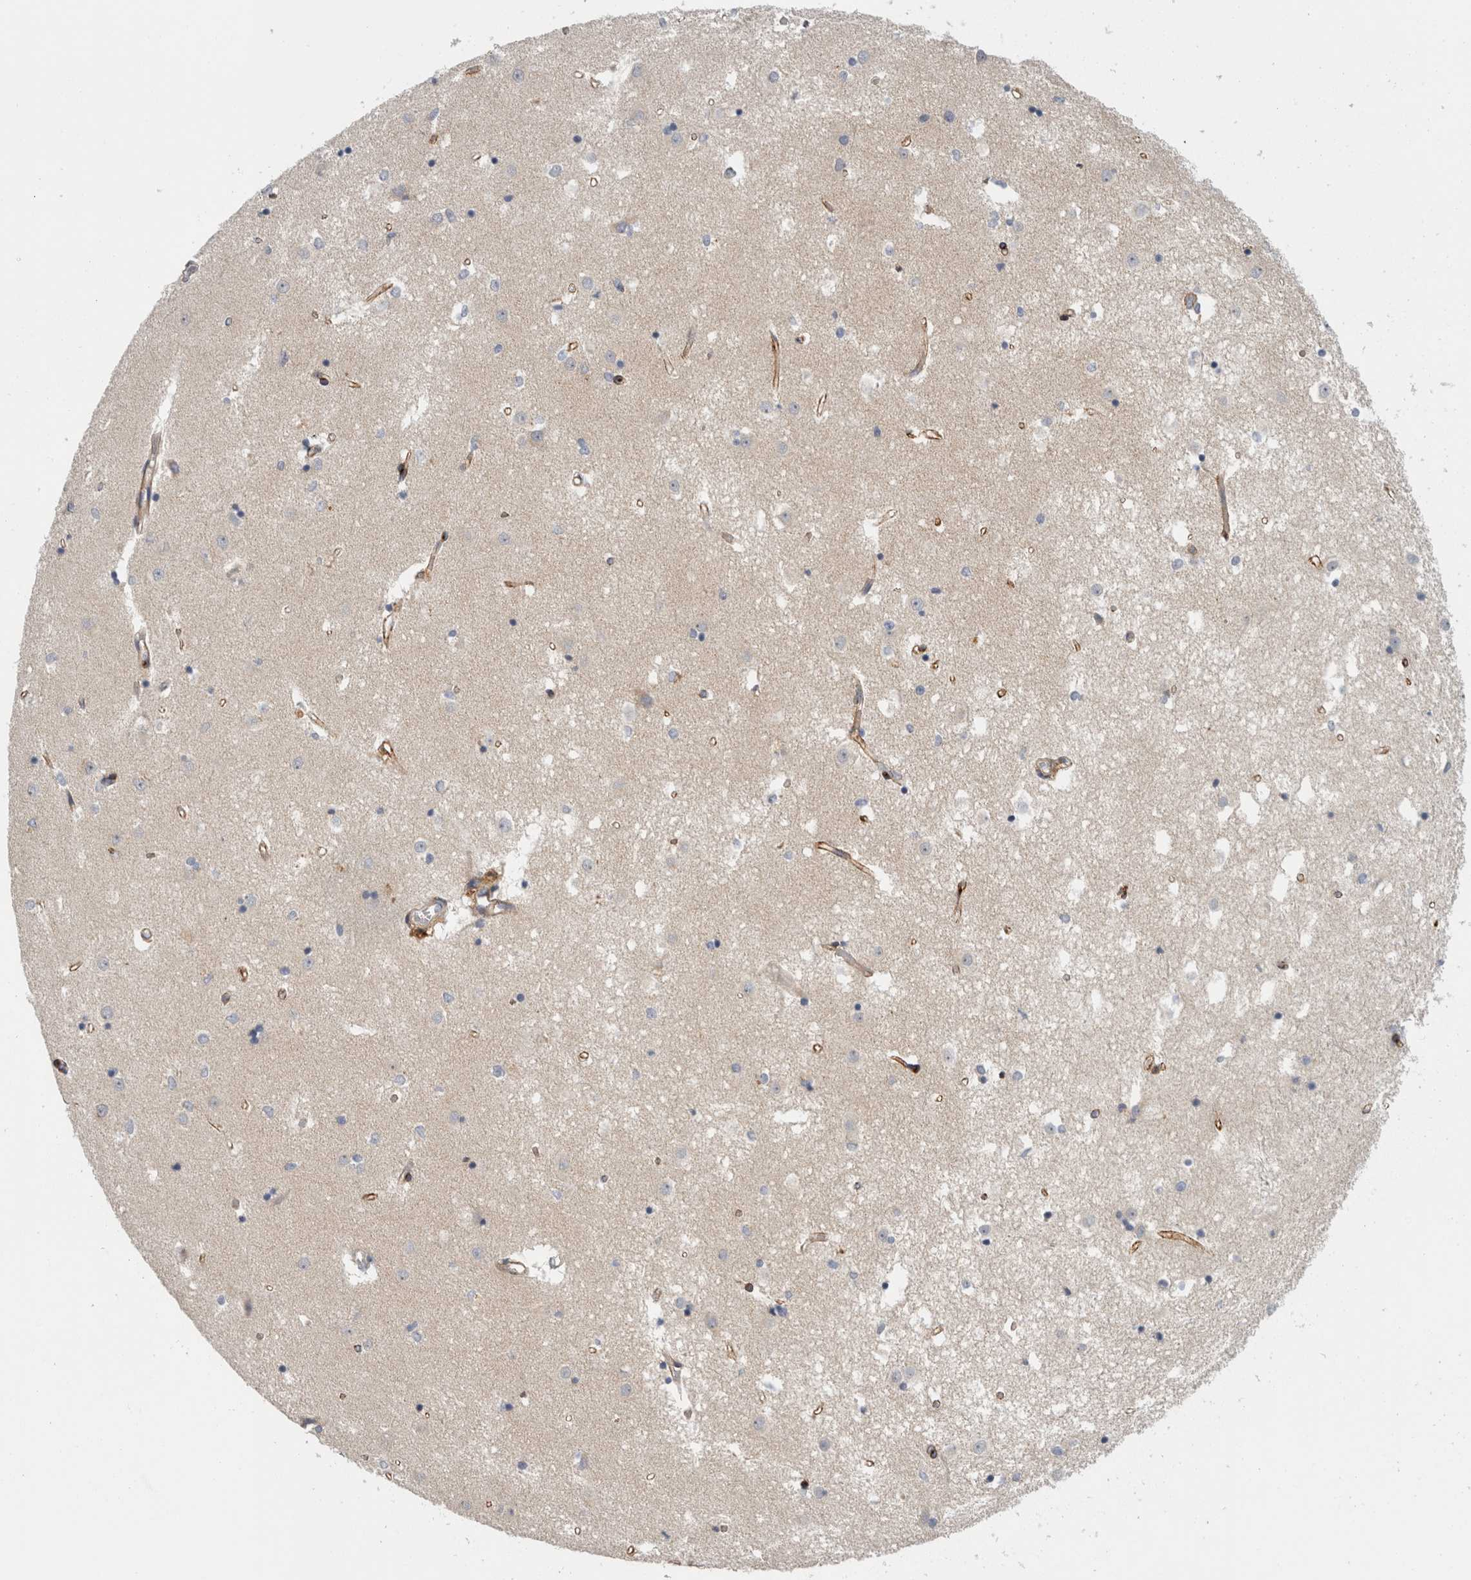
{"staining": {"intensity": "negative", "quantity": "none", "location": "none"}, "tissue": "caudate", "cell_type": "Glial cells", "image_type": "normal", "snomed": [{"axis": "morphology", "description": "Normal tissue, NOS"}, {"axis": "topography", "description": "Lateral ventricle wall"}], "caption": "Protein analysis of benign caudate demonstrates no significant positivity in glial cells. (Immunohistochemistry (ihc), brightfield microscopy, high magnification).", "gene": "SLC20A2", "patient": {"sex": "male", "age": 45}}